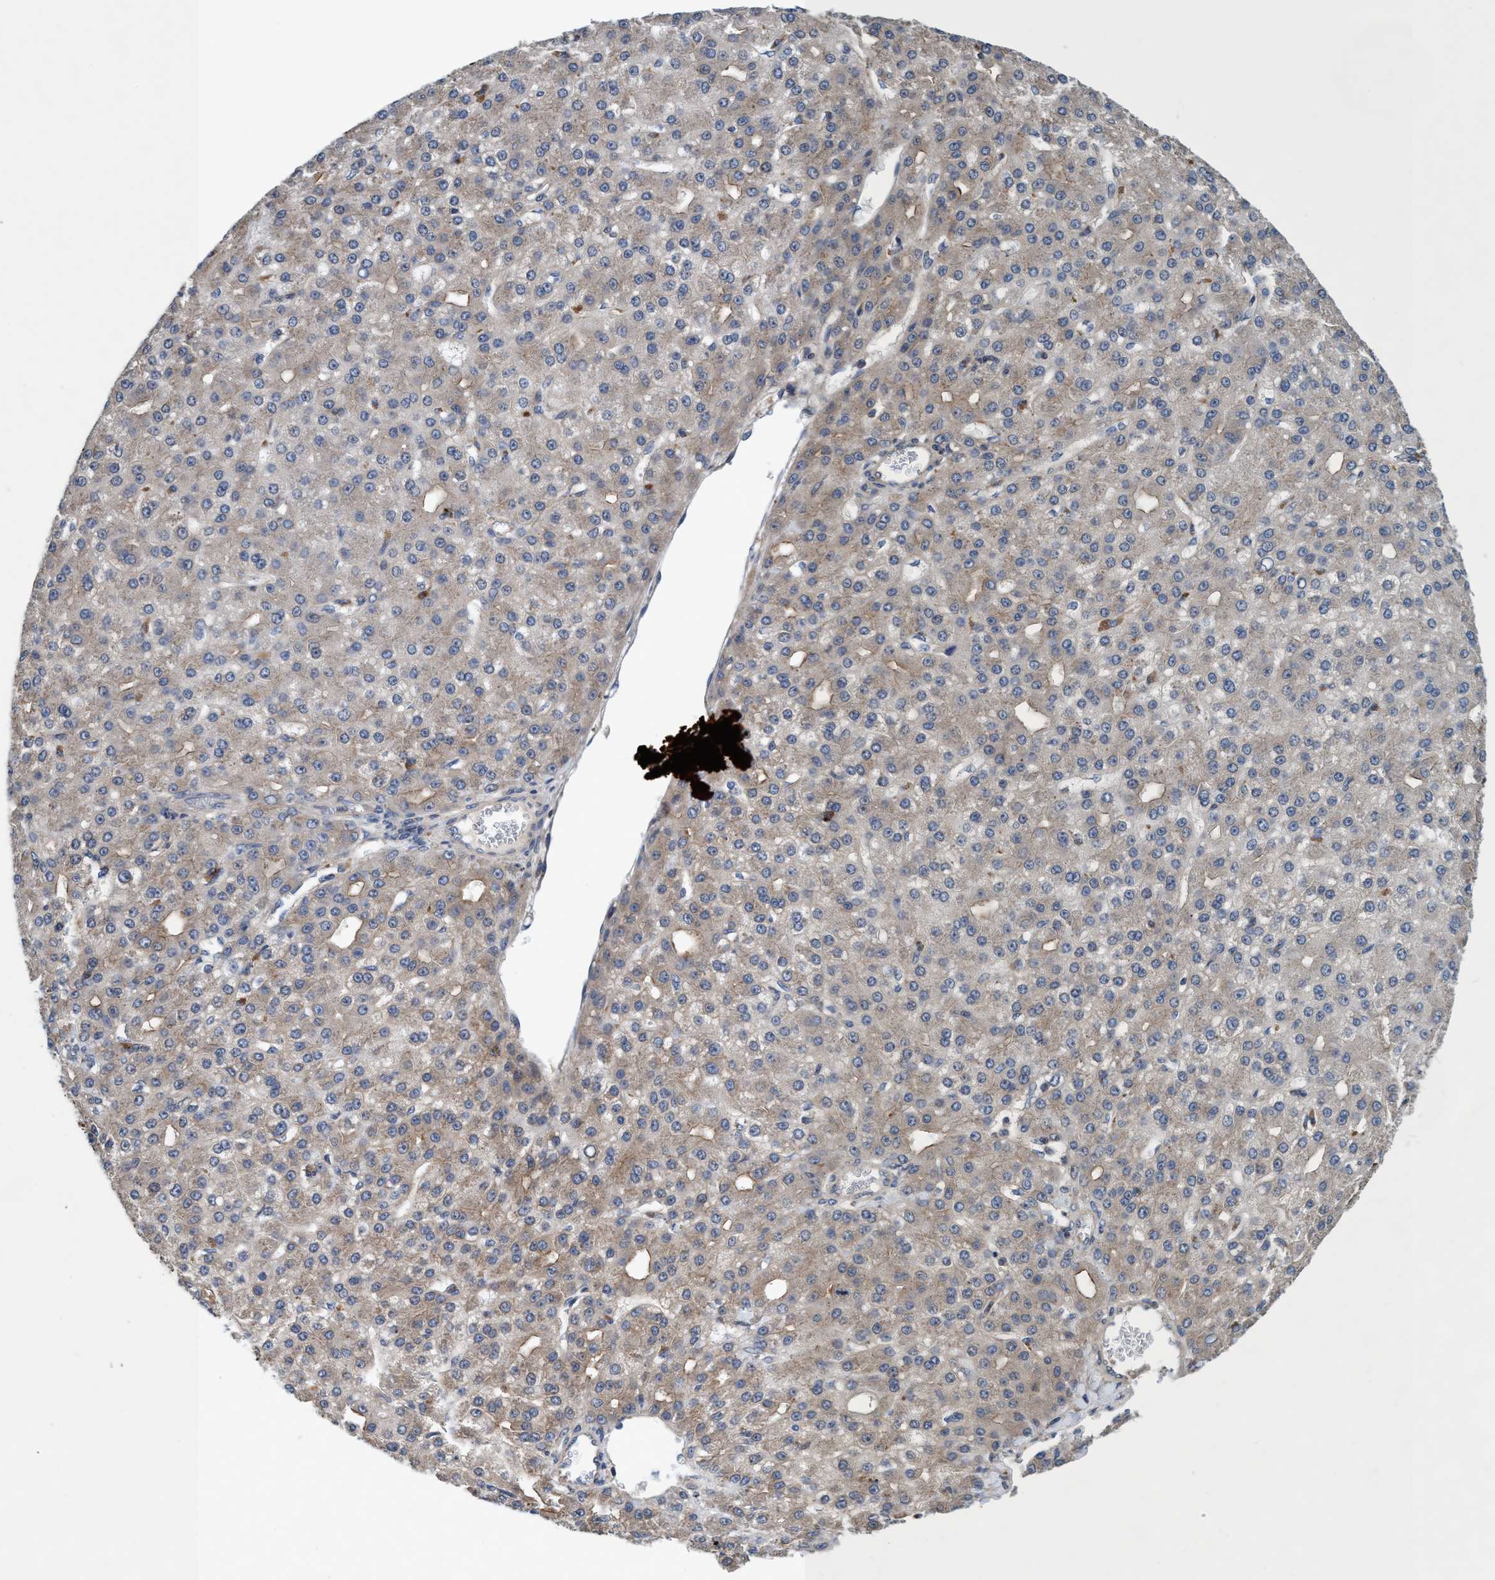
{"staining": {"intensity": "moderate", "quantity": "25%-75%", "location": "cytoplasmic/membranous"}, "tissue": "liver cancer", "cell_type": "Tumor cells", "image_type": "cancer", "snomed": [{"axis": "morphology", "description": "Carcinoma, Hepatocellular, NOS"}, {"axis": "topography", "description": "Liver"}], "caption": "There is medium levels of moderate cytoplasmic/membranous staining in tumor cells of liver cancer (hepatocellular carcinoma), as demonstrated by immunohistochemical staining (brown color).", "gene": "CALCOCO2", "patient": {"sex": "male", "age": 67}}